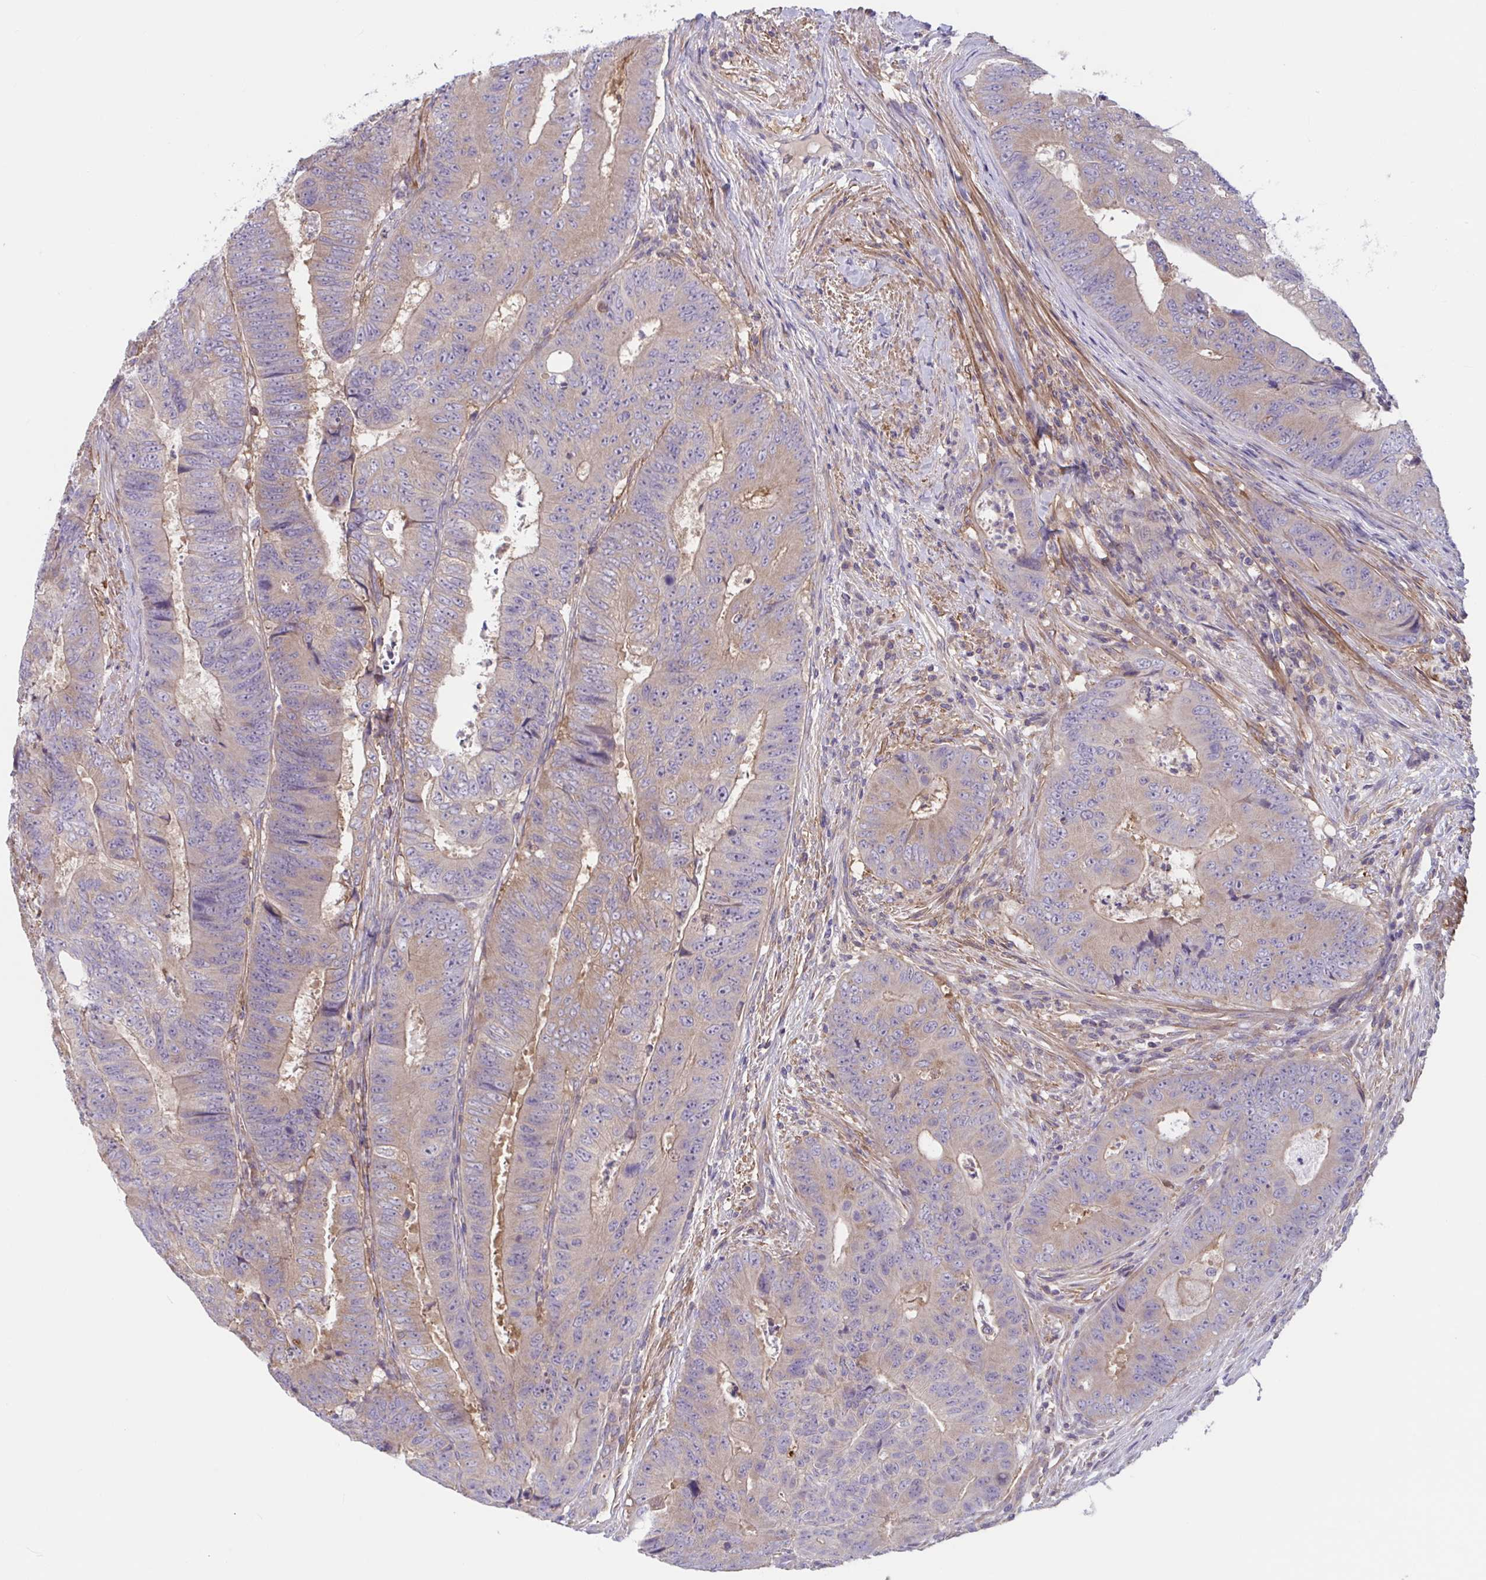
{"staining": {"intensity": "weak", "quantity": "25%-75%", "location": "cytoplasmic/membranous"}, "tissue": "colorectal cancer", "cell_type": "Tumor cells", "image_type": "cancer", "snomed": [{"axis": "morphology", "description": "Adenocarcinoma, NOS"}, {"axis": "topography", "description": "Colon"}], "caption": "Immunohistochemistry image of neoplastic tissue: human colorectal cancer stained using immunohistochemistry (IHC) displays low levels of weak protein expression localized specifically in the cytoplasmic/membranous of tumor cells, appearing as a cytoplasmic/membranous brown color.", "gene": "WNT9B", "patient": {"sex": "female", "age": 48}}